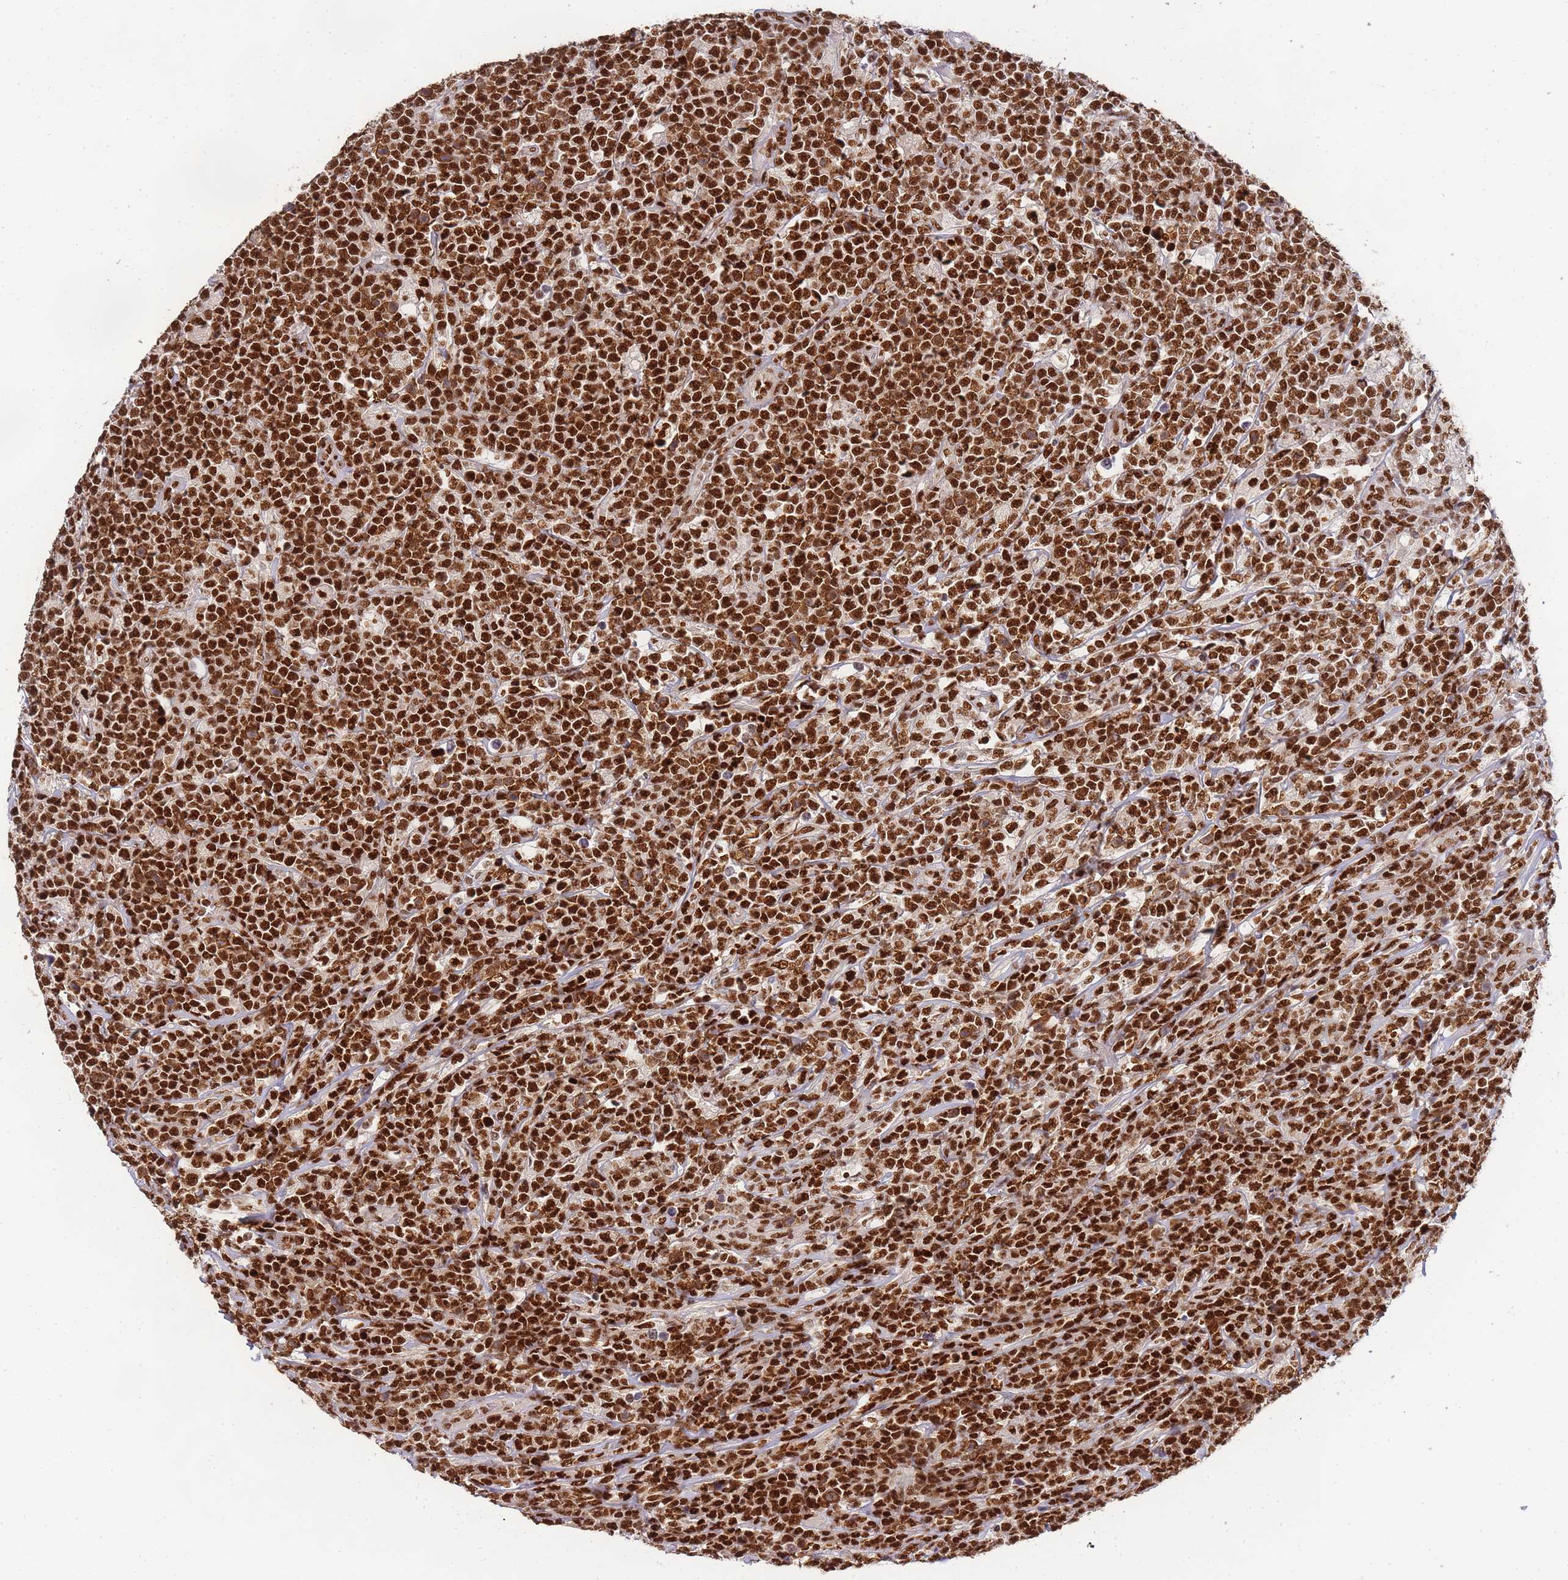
{"staining": {"intensity": "strong", "quantity": ">75%", "location": "nuclear"}, "tissue": "lymphoma", "cell_type": "Tumor cells", "image_type": "cancer", "snomed": [{"axis": "morphology", "description": "Malignant lymphoma, non-Hodgkin's type, High grade"}, {"axis": "topography", "description": "Small intestine"}], "caption": "High-power microscopy captured an immunohistochemistry photomicrograph of lymphoma, revealing strong nuclear staining in about >75% of tumor cells.", "gene": "PRKDC", "patient": {"sex": "male", "age": 8}}